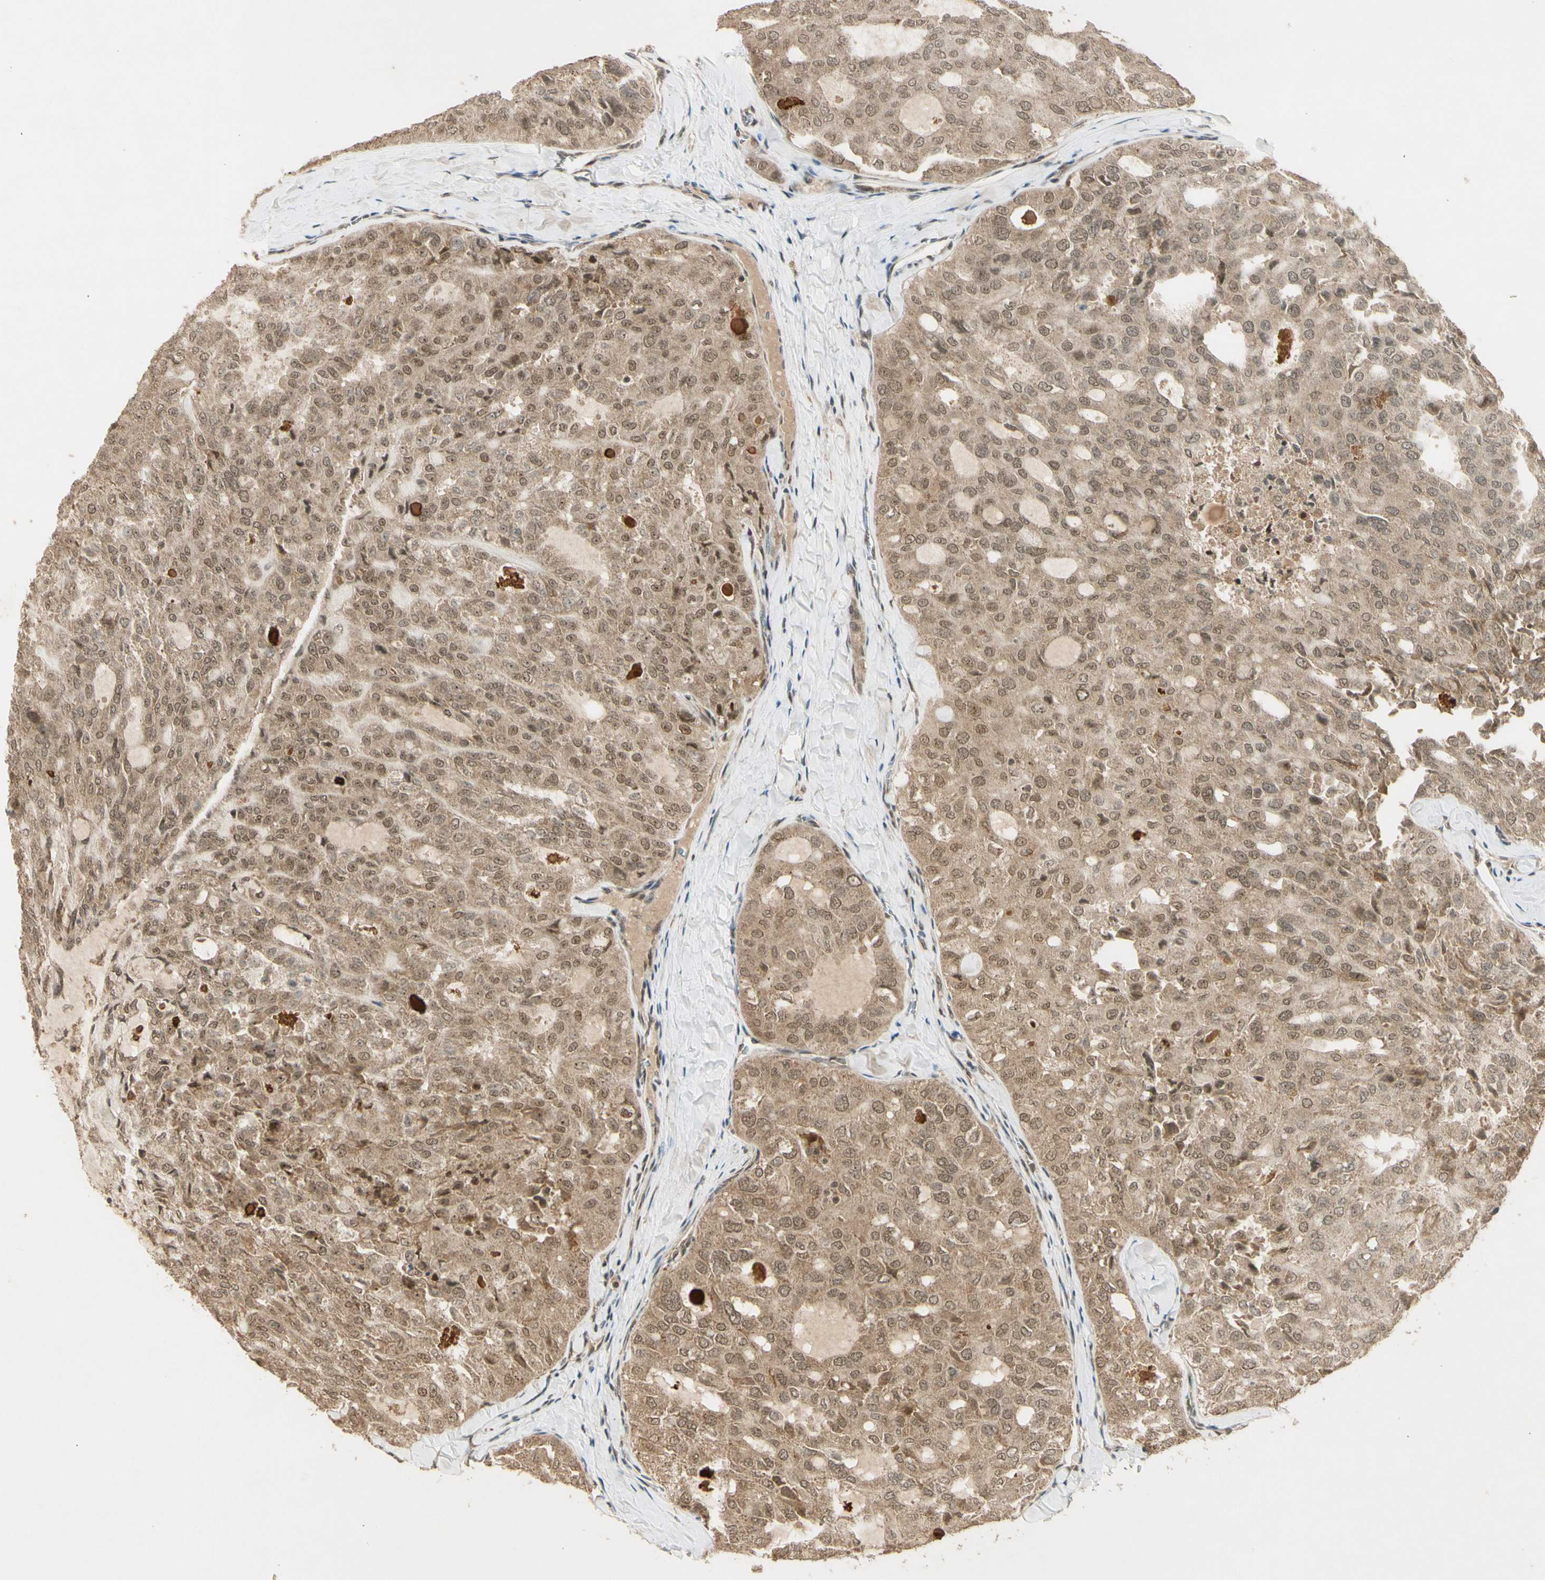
{"staining": {"intensity": "weak", "quantity": ">75%", "location": "cytoplasmic/membranous,nuclear"}, "tissue": "thyroid cancer", "cell_type": "Tumor cells", "image_type": "cancer", "snomed": [{"axis": "morphology", "description": "Follicular adenoma carcinoma, NOS"}, {"axis": "topography", "description": "Thyroid gland"}], "caption": "Brown immunohistochemical staining in thyroid cancer (follicular adenoma carcinoma) demonstrates weak cytoplasmic/membranous and nuclear positivity in approximately >75% of tumor cells.", "gene": "ZNF135", "patient": {"sex": "male", "age": 75}}